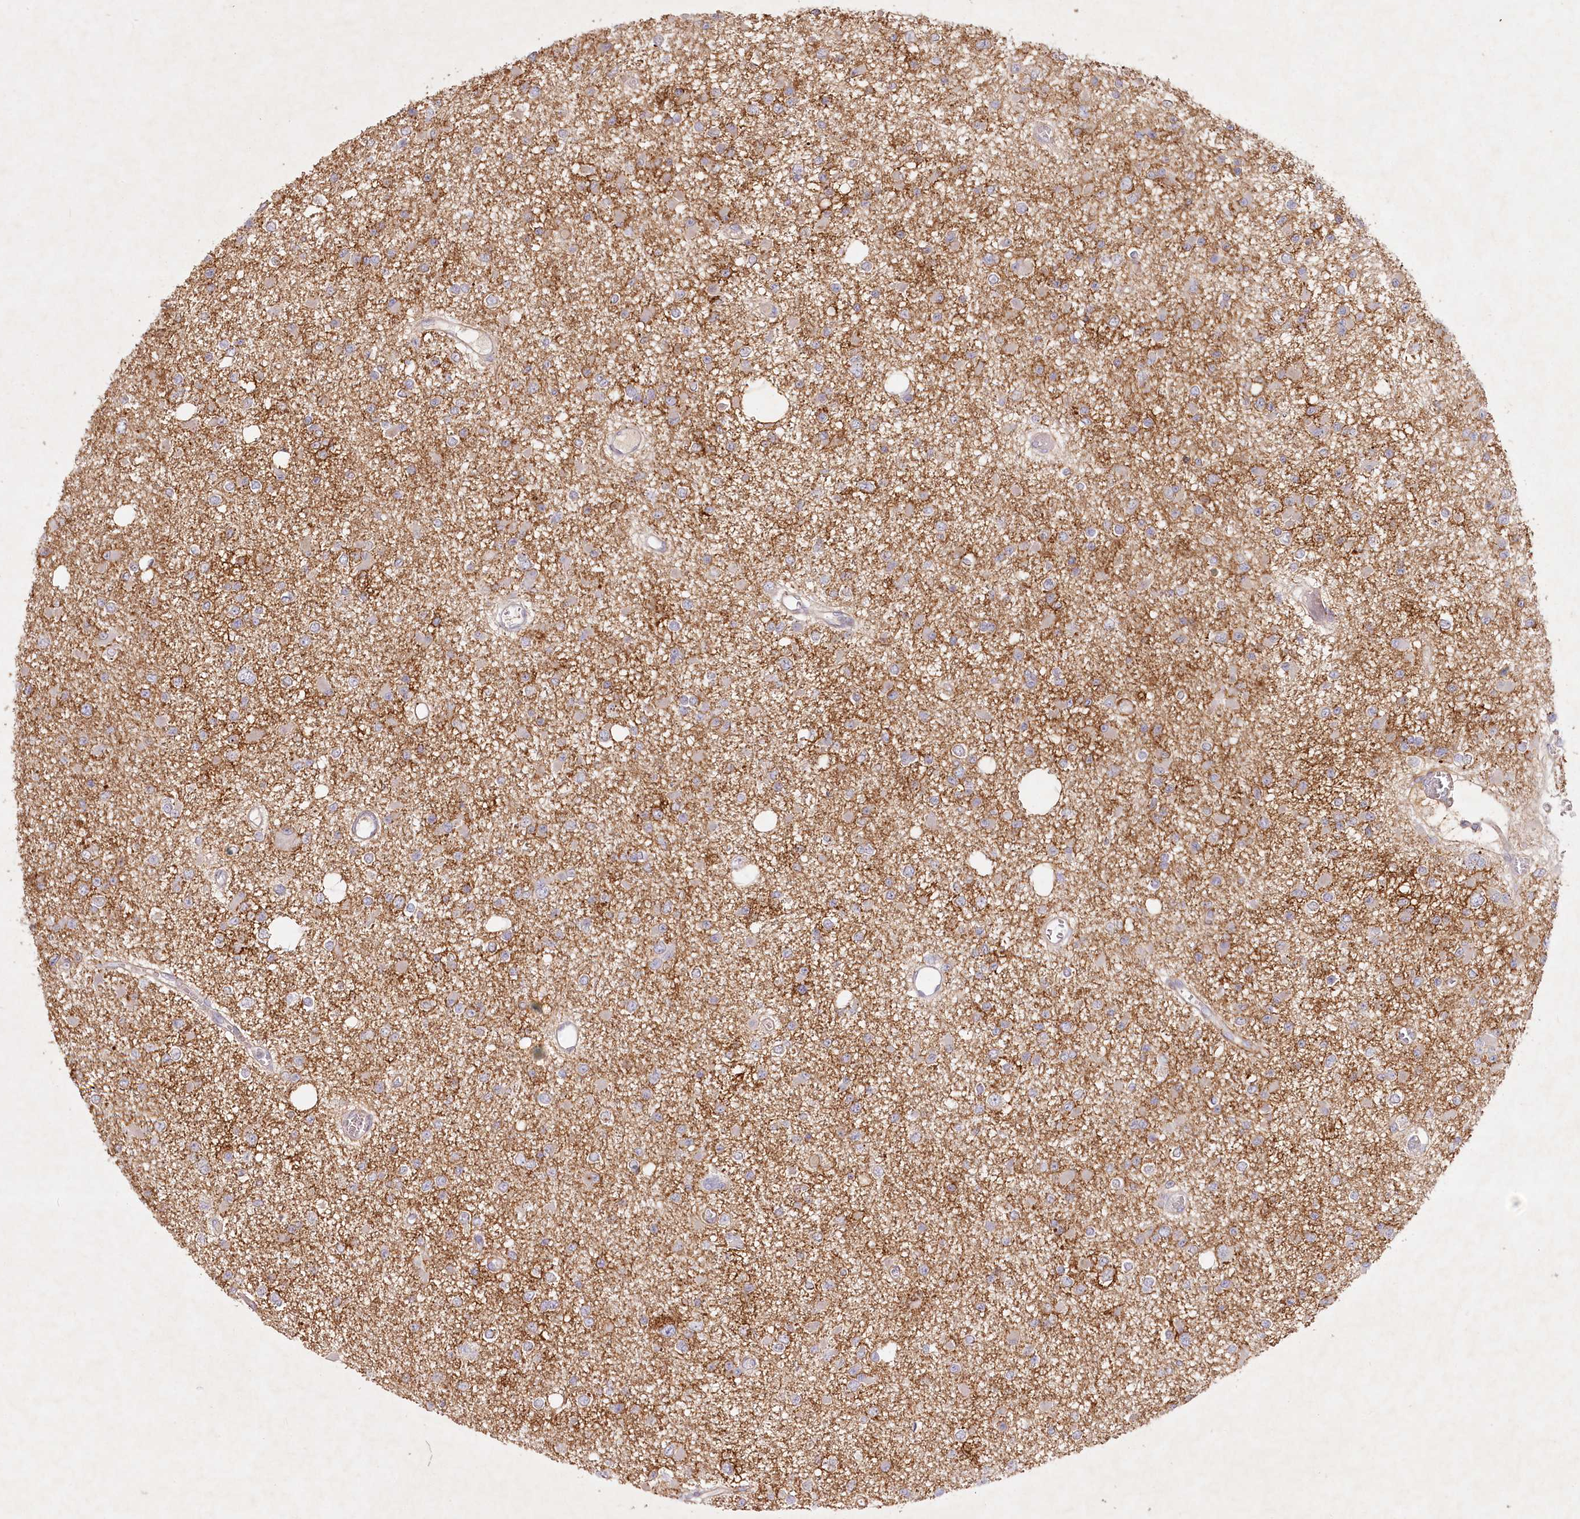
{"staining": {"intensity": "moderate", "quantity": "25%-75%", "location": "cytoplasmic/membranous"}, "tissue": "glioma", "cell_type": "Tumor cells", "image_type": "cancer", "snomed": [{"axis": "morphology", "description": "Glioma, malignant, Low grade"}, {"axis": "topography", "description": "Brain"}], "caption": "A histopathology image of human malignant low-grade glioma stained for a protein shows moderate cytoplasmic/membranous brown staining in tumor cells. (brown staining indicates protein expression, while blue staining denotes nuclei).", "gene": "IRAK1BP1", "patient": {"sex": "female", "age": 22}}